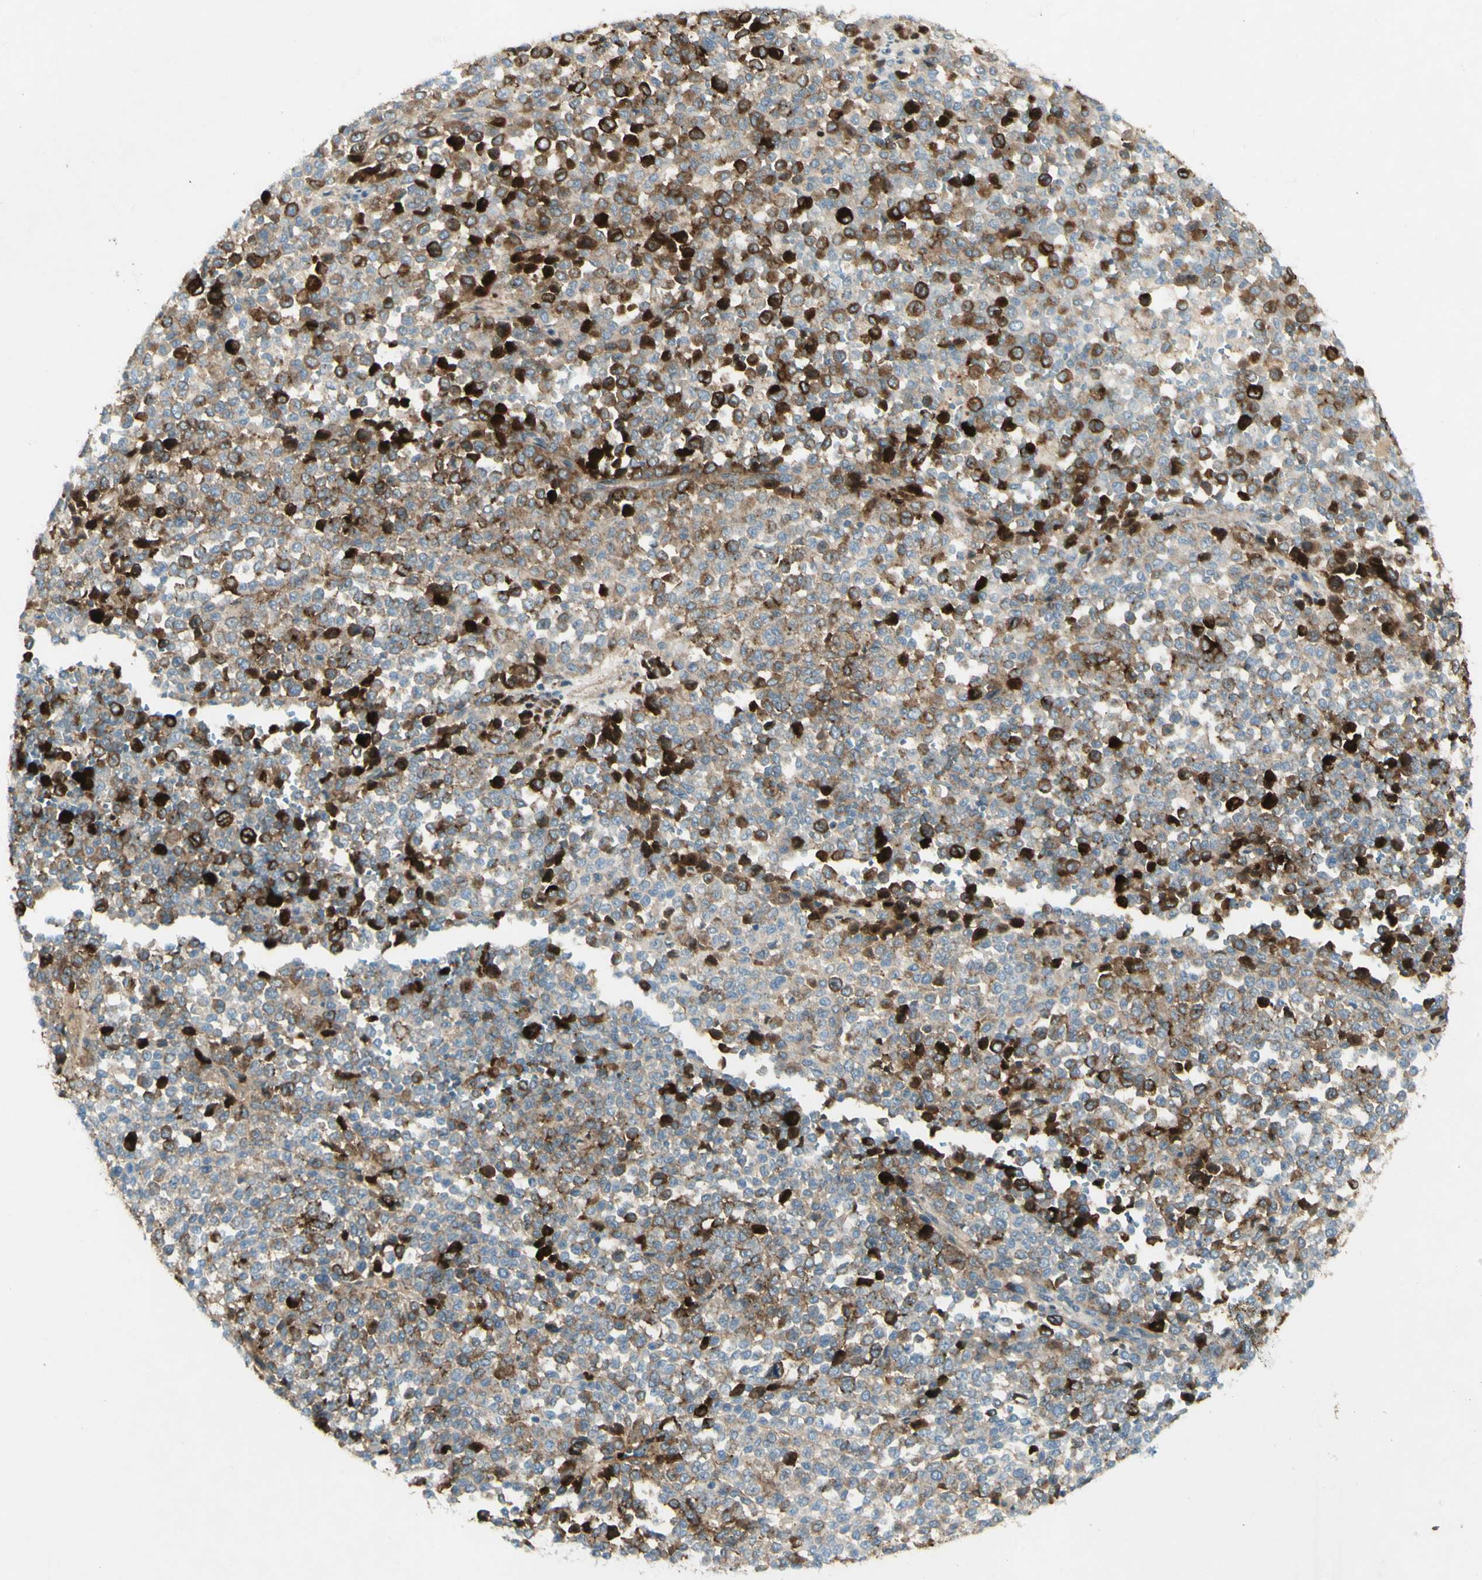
{"staining": {"intensity": "strong", "quantity": "25%-75%", "location": "cytoplasmic/membranous"}, "tissue": "melanoma", "cell_type": "Tumor cells", "image_type": "cancer", "snomed": [{"axis": "morphology", "description": "Malignant melanoma, Metastatic site"}, {"axis": "topography", "description": "Pancreas"}], "caption": "An immunohistochemistry photomicrograph of neoplastic tissue is shown. Protein staining in brown shows strong cytoplasmic/membranous positivity in melanoma within tumor cells.", "gene": "GDF15", "patient": {"sex": "female", "age": 30}}